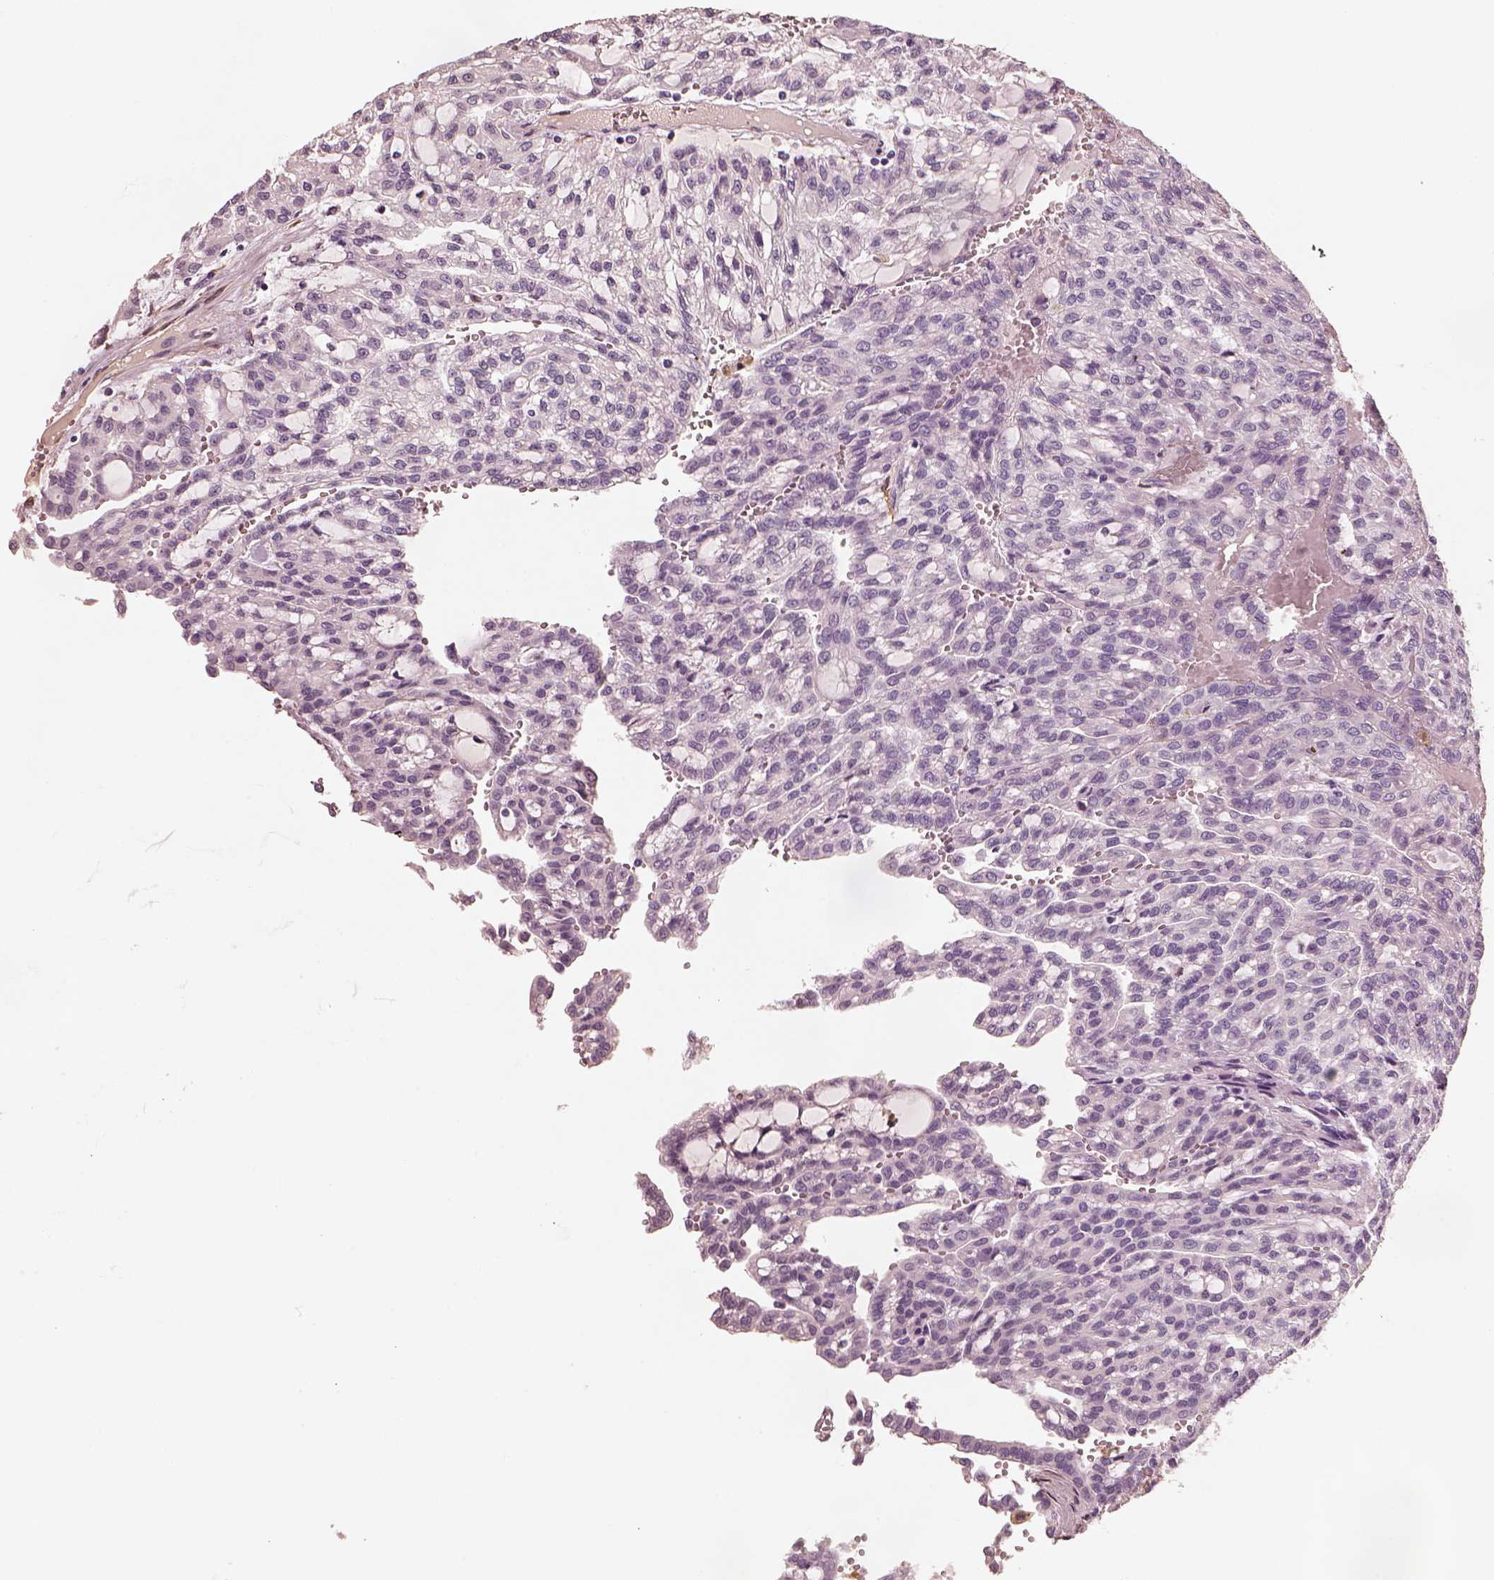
{"staining": {"intensity": "negative", "quantity": "none", "location": "none"}, "tissue": "renal cancer", "cell_type": "Tumor cells", "image_type": "cancer", "snomed": [{"axis": "morphology", "description": "Adenocarcinoma, NOS"}, {"axis": "topography", "description": "Kidney"}], "caption": "There is no significant staining in tumor cells of renal cancer (adenocarcinoma).", "gene": "RS1", "patient": {"sex": "male", "age": 63}}